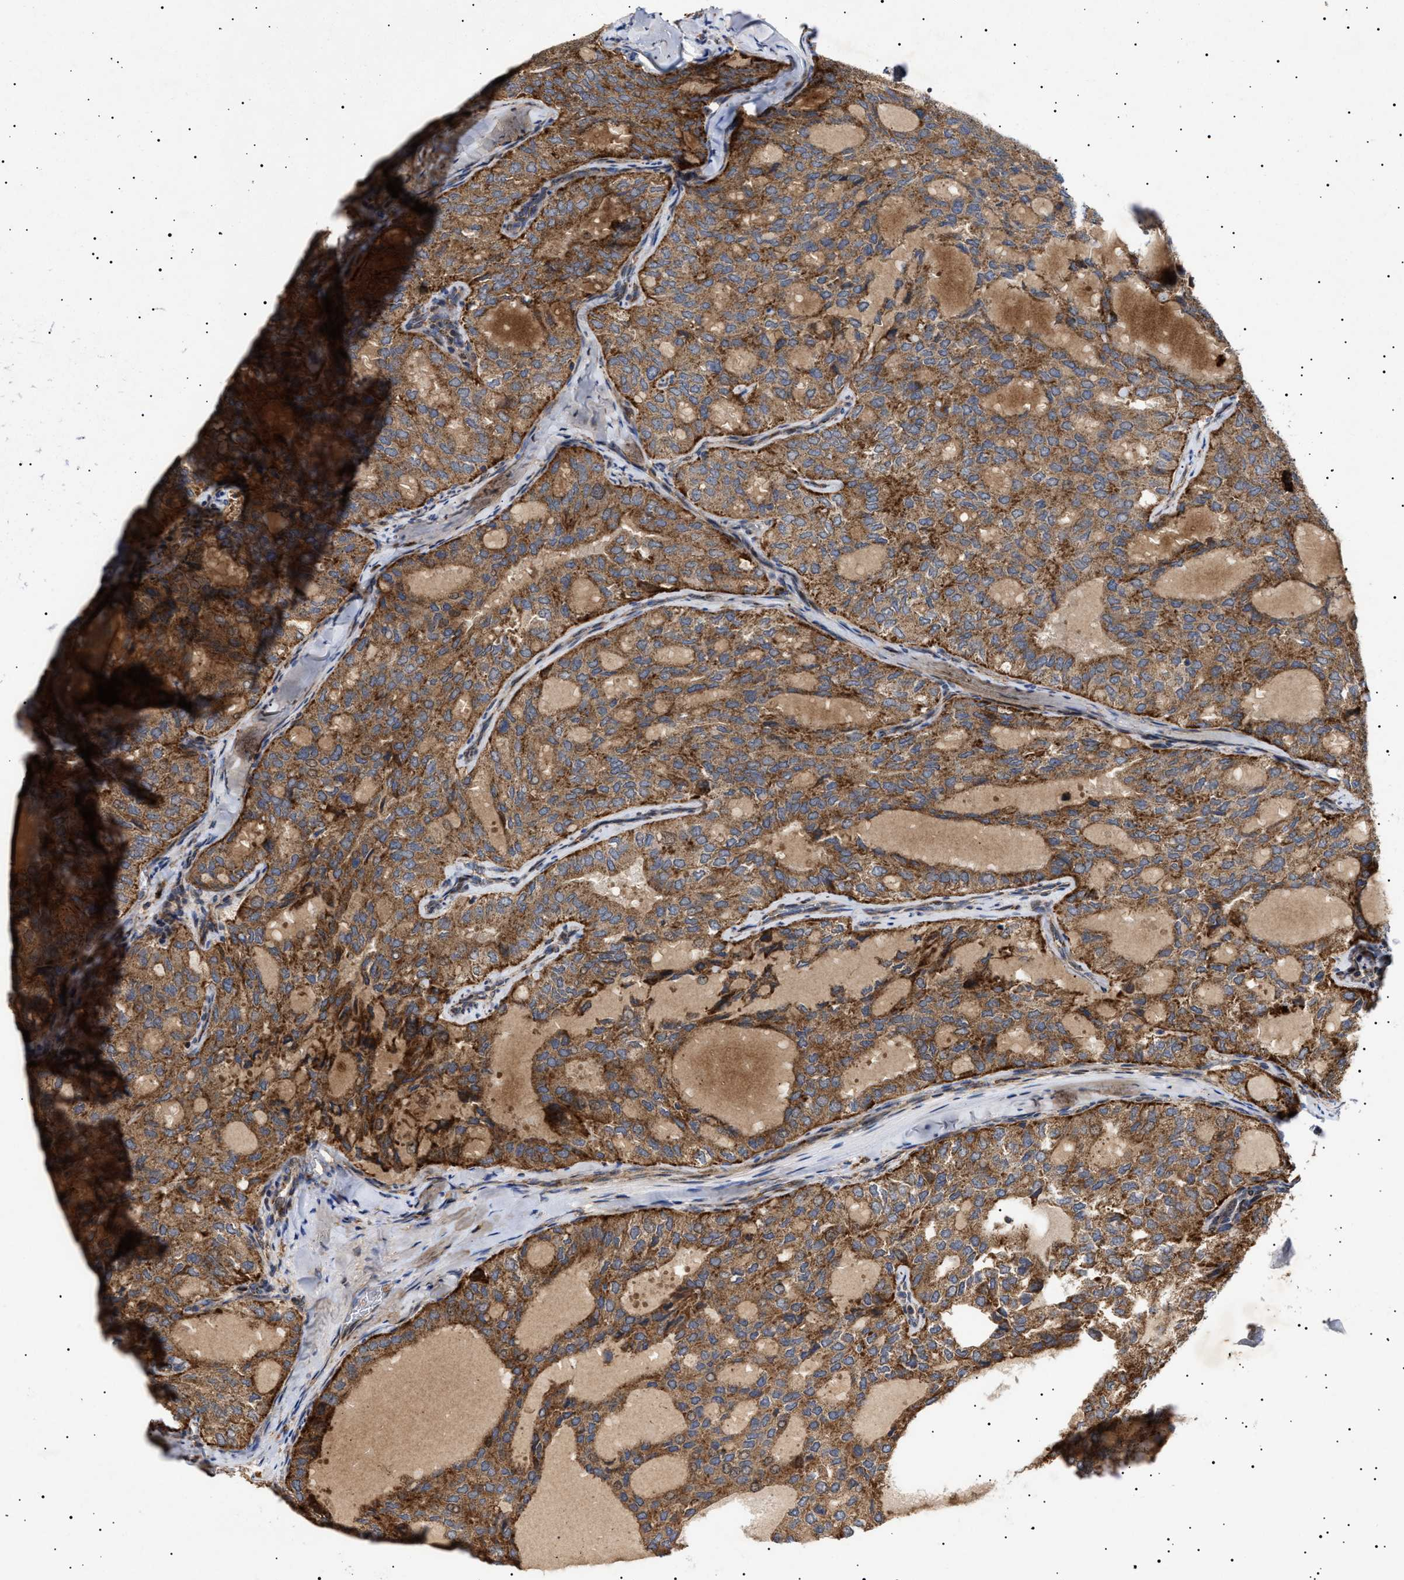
{"staining": {"intensity": "moderate", "quantity": ">75%", "location": "cytoplasmic/membranous"}, "tissue": "thyroid cancer", "cell_type": "Tumor cells", "image_type": "cancer", "snomed": [{"axis": "morphology", "description": "Follicular adenoma carcinoma, NOS"}, {"axis": "topography", "description": "Thyroid gland"}], "caption": "The histopathology image demonstrates immunohistochemical staining of thyroid cancer. There is moderate cytoplasmic/membranous staining is present in approximately >75% of tumor cells. (IHC, brightfield microscopy, high magnification).", "gene": "MRPL10", "patient": {"sex": "male", "age": 75}}